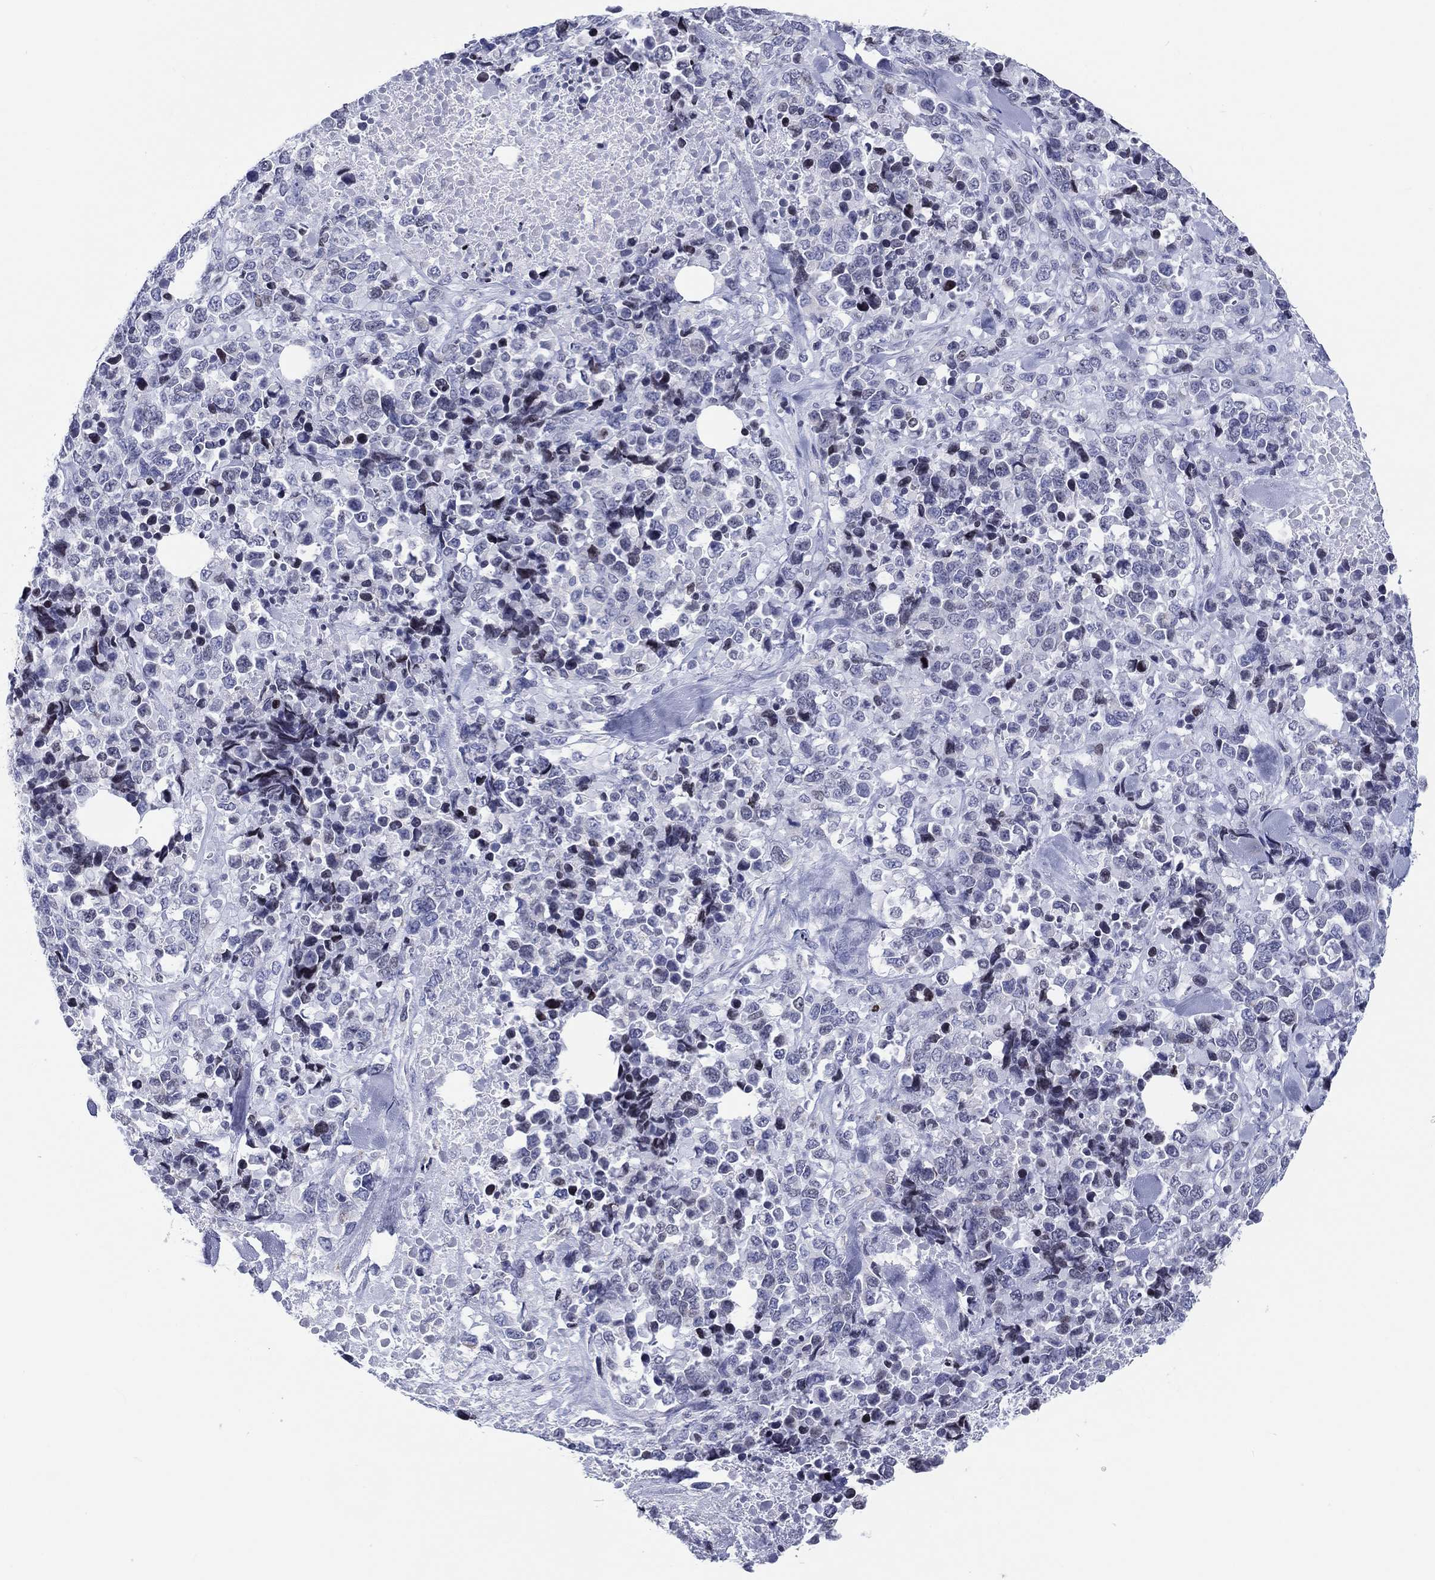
{"staining": {"intensity": "negative", "quantity": "none", "location": "none"}, "tissue": "melanoma", "cell_type": "Tumor cells", "image_type": "cancer", "snomed": [{"axis": "morphology", "description": "Malignant melanoma, Metastatic site"}, {"axis": "topography", "description": "Skin"}], "caption": "A micrograph of human melanoma is negative for staining in tumor cells.", "gene": "H1-1", "patient": {"sex": "male", "age": 84}}